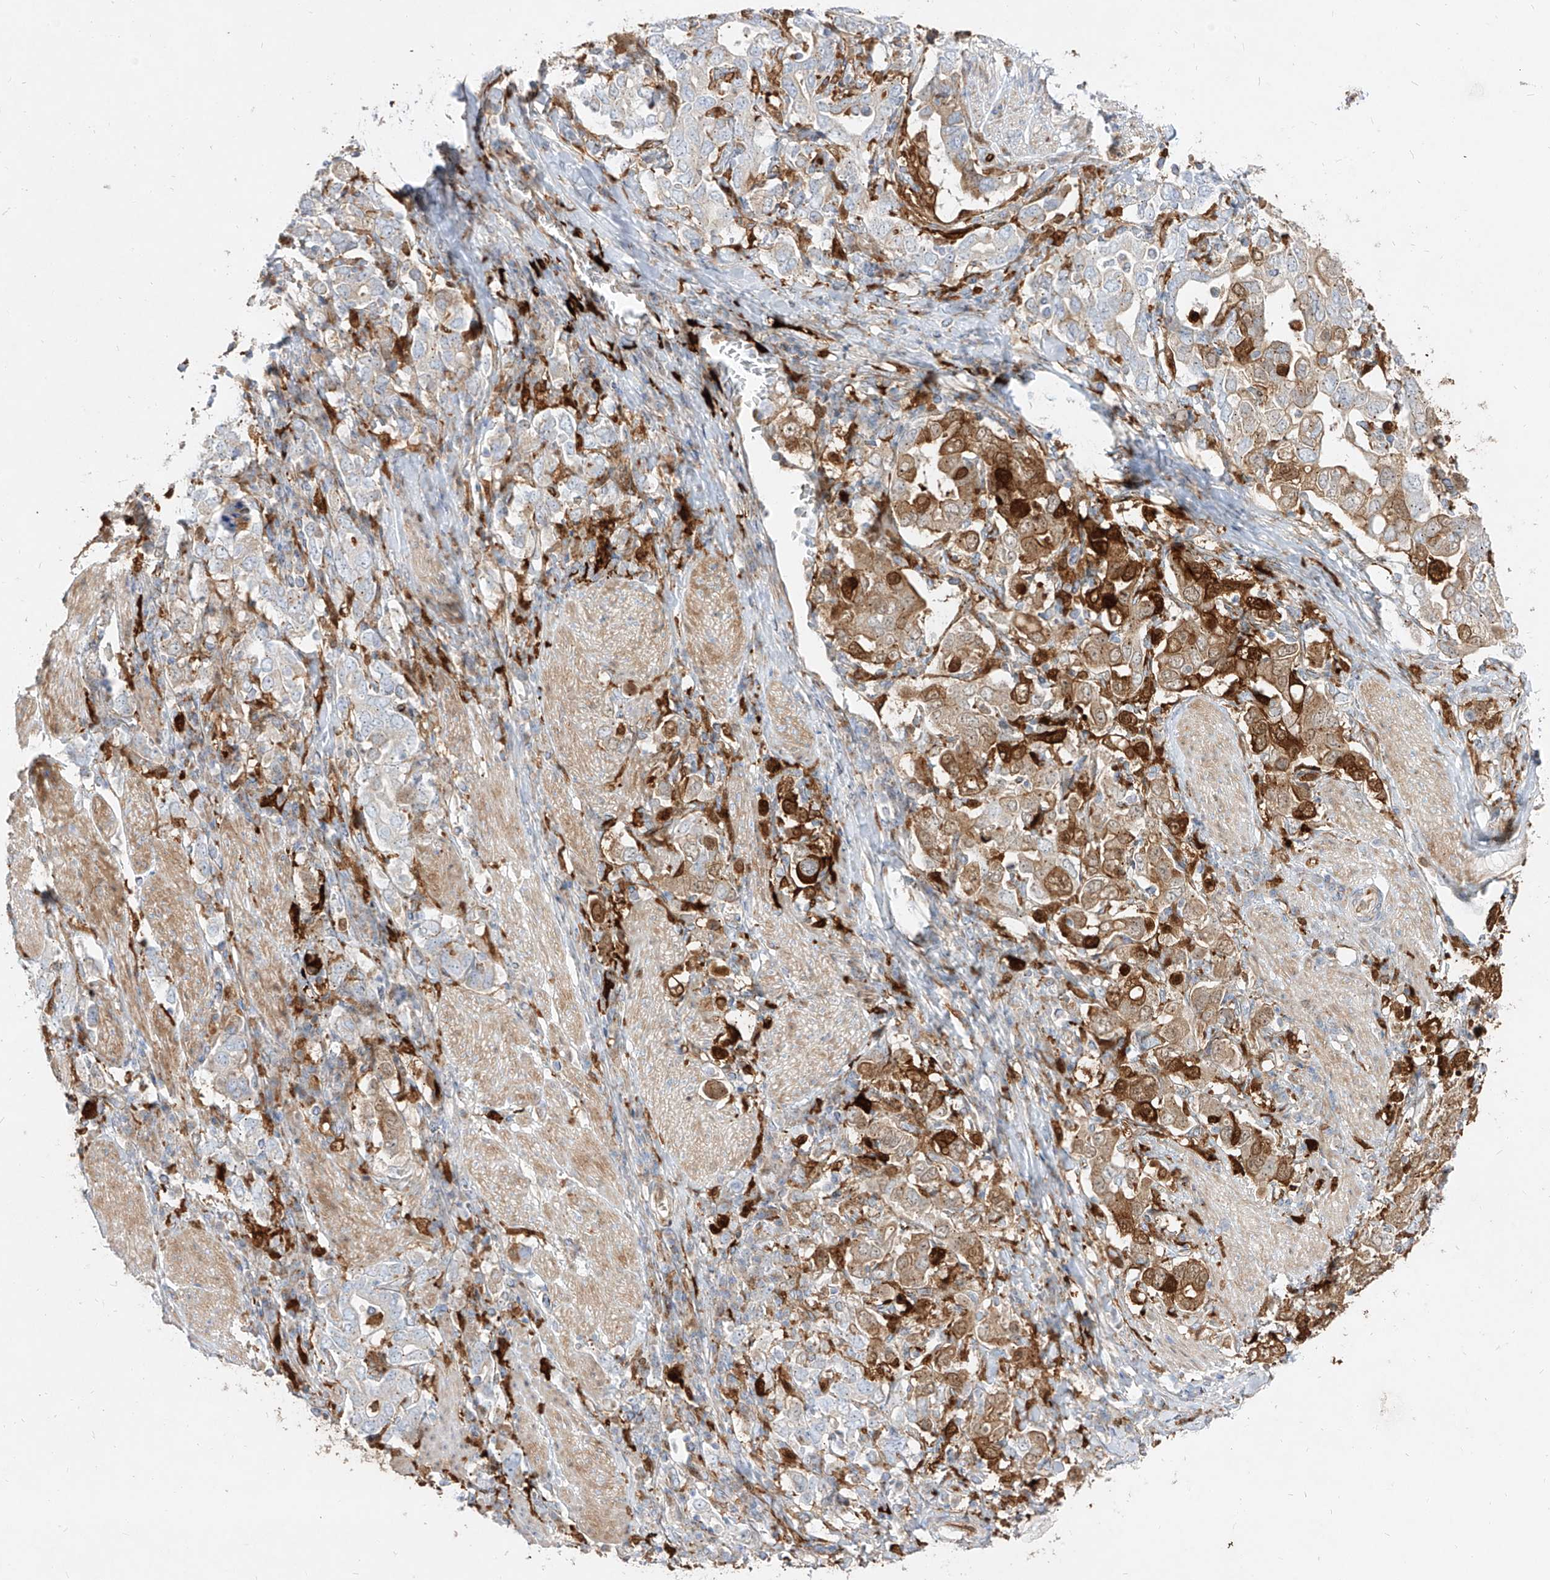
{"staining": {"intensity": "moderate", "quantity": ">75%", "location": "cytoplasmic/membranous"}, "tissue": "stomach cancer", "cell_type": "Tumor cells", "image_type": "cancer", "snomed": [{"axis": "morphology", "description": "Adenocarcinoma, NOS"}, {"axis": "topography", "description": "Stomach, upper"}], "caption": "This is a histology image of immunohistochemistry (IHC) staining of adenocarcinoma (stomach), which shows moderate staining in the cytoplasmic/membranous of tumor cells.", "gene": "KYNU", "patient": {"sex": "male", "age": 62}}